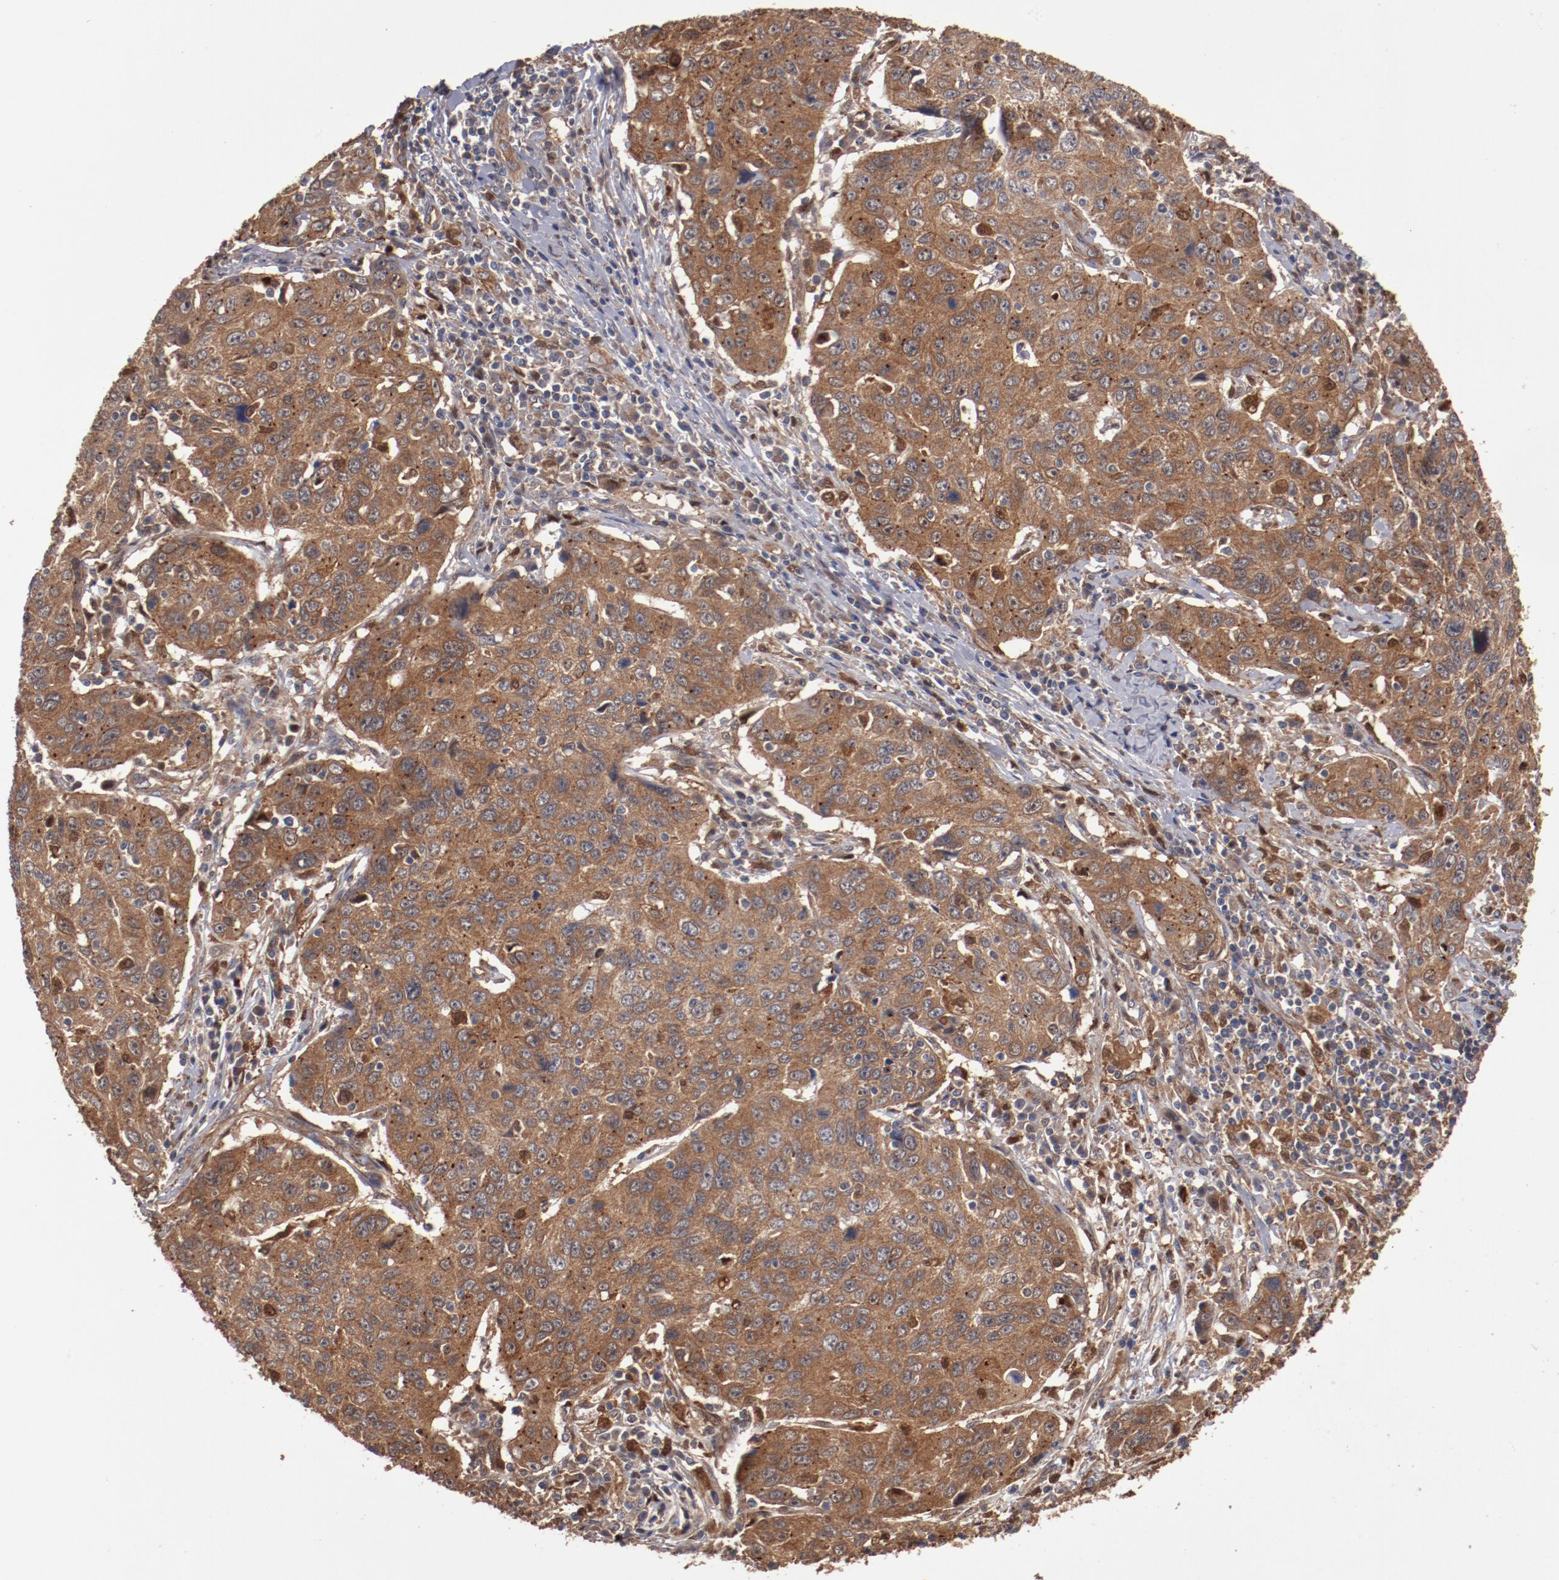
{"staining": {"intensity": "moderate", "quantity": ">75%", "location": "cytoplasmic/membranous"}, "tissue": "cervical cancer", "cell_type": "Tumor cells", "image_type": "cancer", "snomed": [{"axis": "morphology", "description": "Squamous cell carcinoma, NOS"}, {"axis": "topography", "description": "Cervix"}], "caption": "A high-resolution image shows immunohistochemistry (IHC) staining of cervical cancer (squamous cell carcinoma), which demonstrates moderate cytoplasmic/membranous expression in about >75% of tumor cells.", "gene": "DNAAF2", "patient": {"sex": "female", "age": 53}}